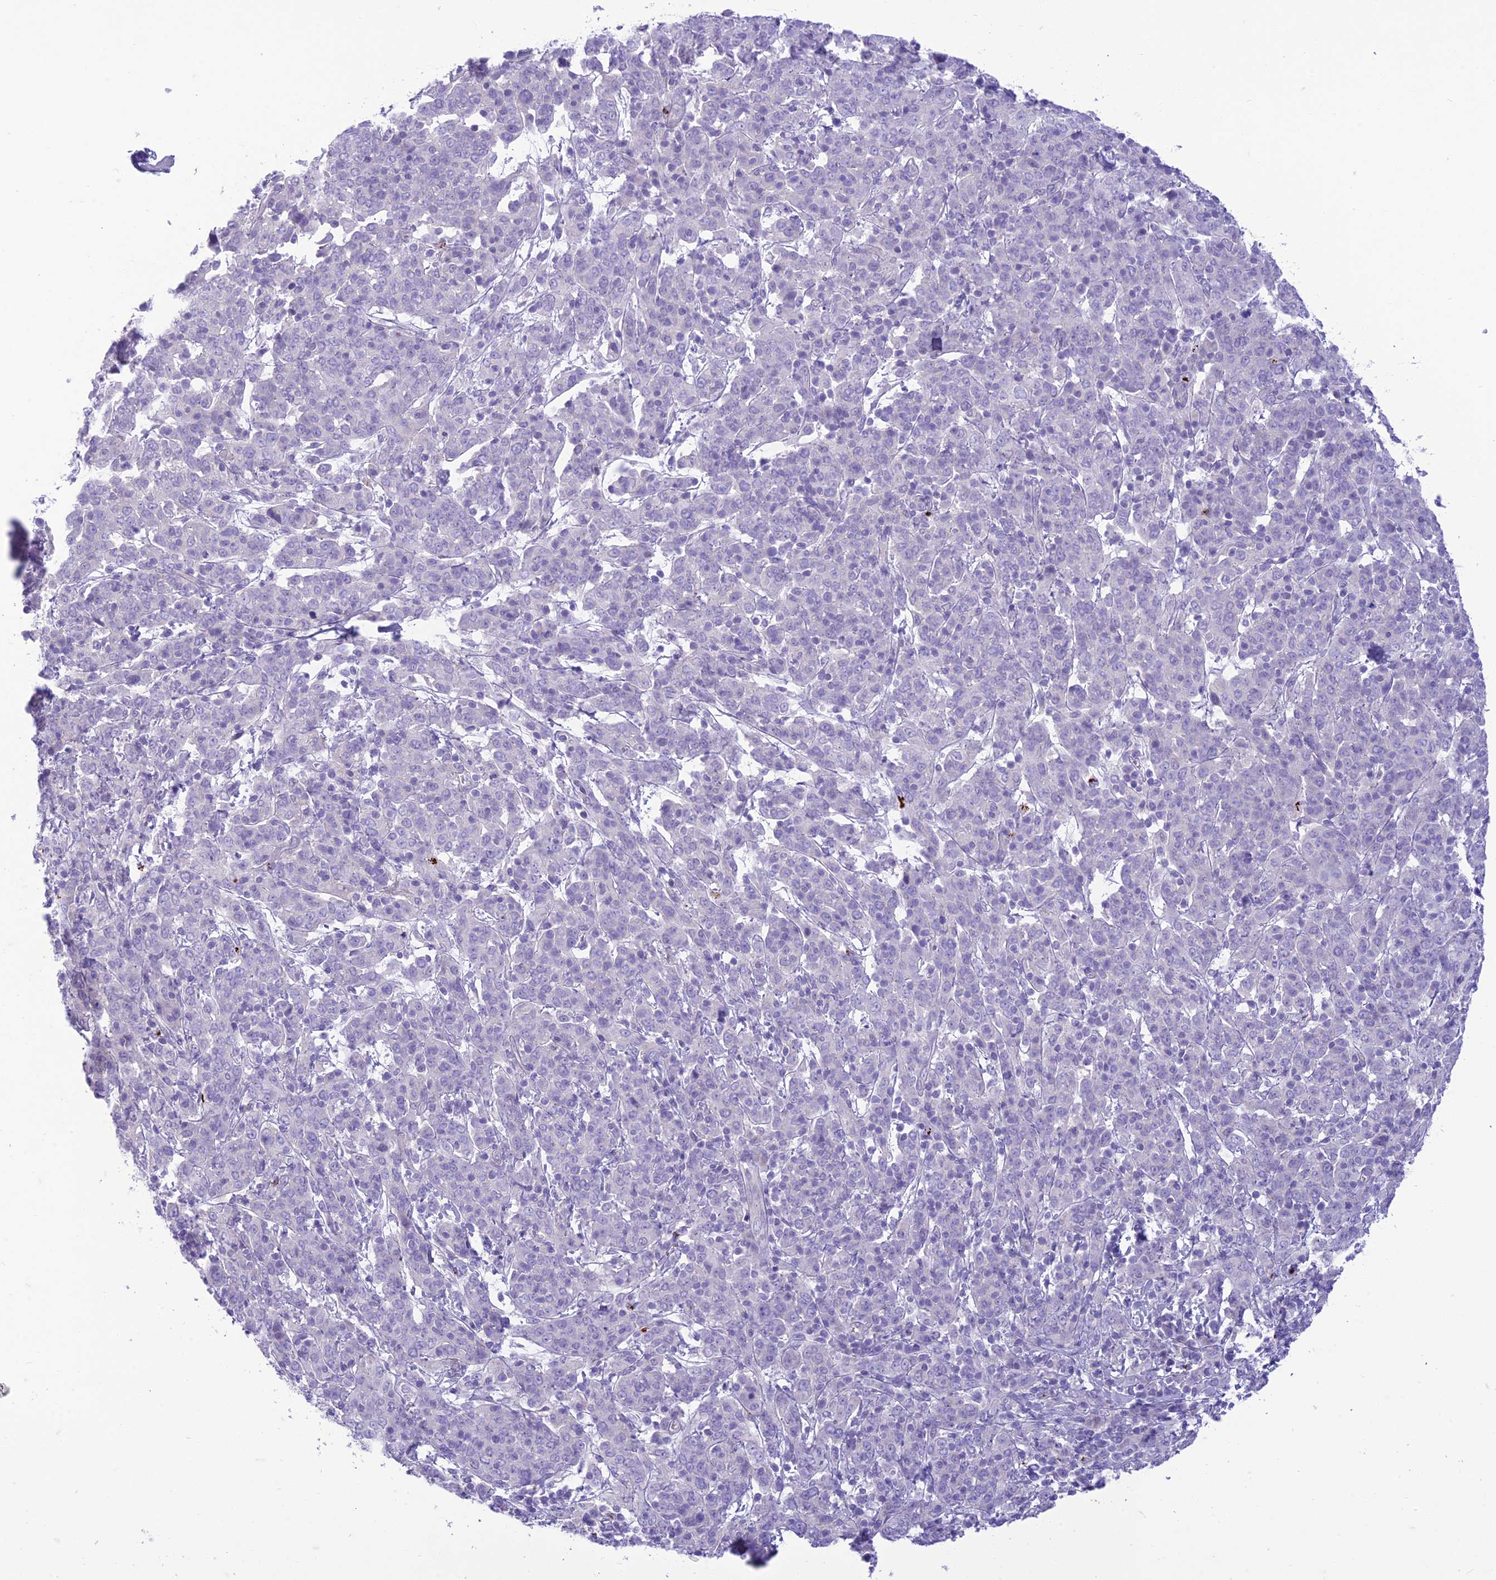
{"staining": {"intensity": "negative", "quantity": "none", "location": "none"}, "tissue": "cervical cancer", "cell_type": "Tumor cells", "image_type": "cancer", "snomed": [{"axis": "morphology", "description": "Squamous cell carcinoma, NOS"}, {"axis": "topography", "description": "Cervix"}], "caption": "Cervical cancer (squamous cell carcinoma) was stained to show a protein in brown. There is no significant staining in tumor cells.", "gene": "DHDH", "patient": {"sex": "female", "age": 67}}